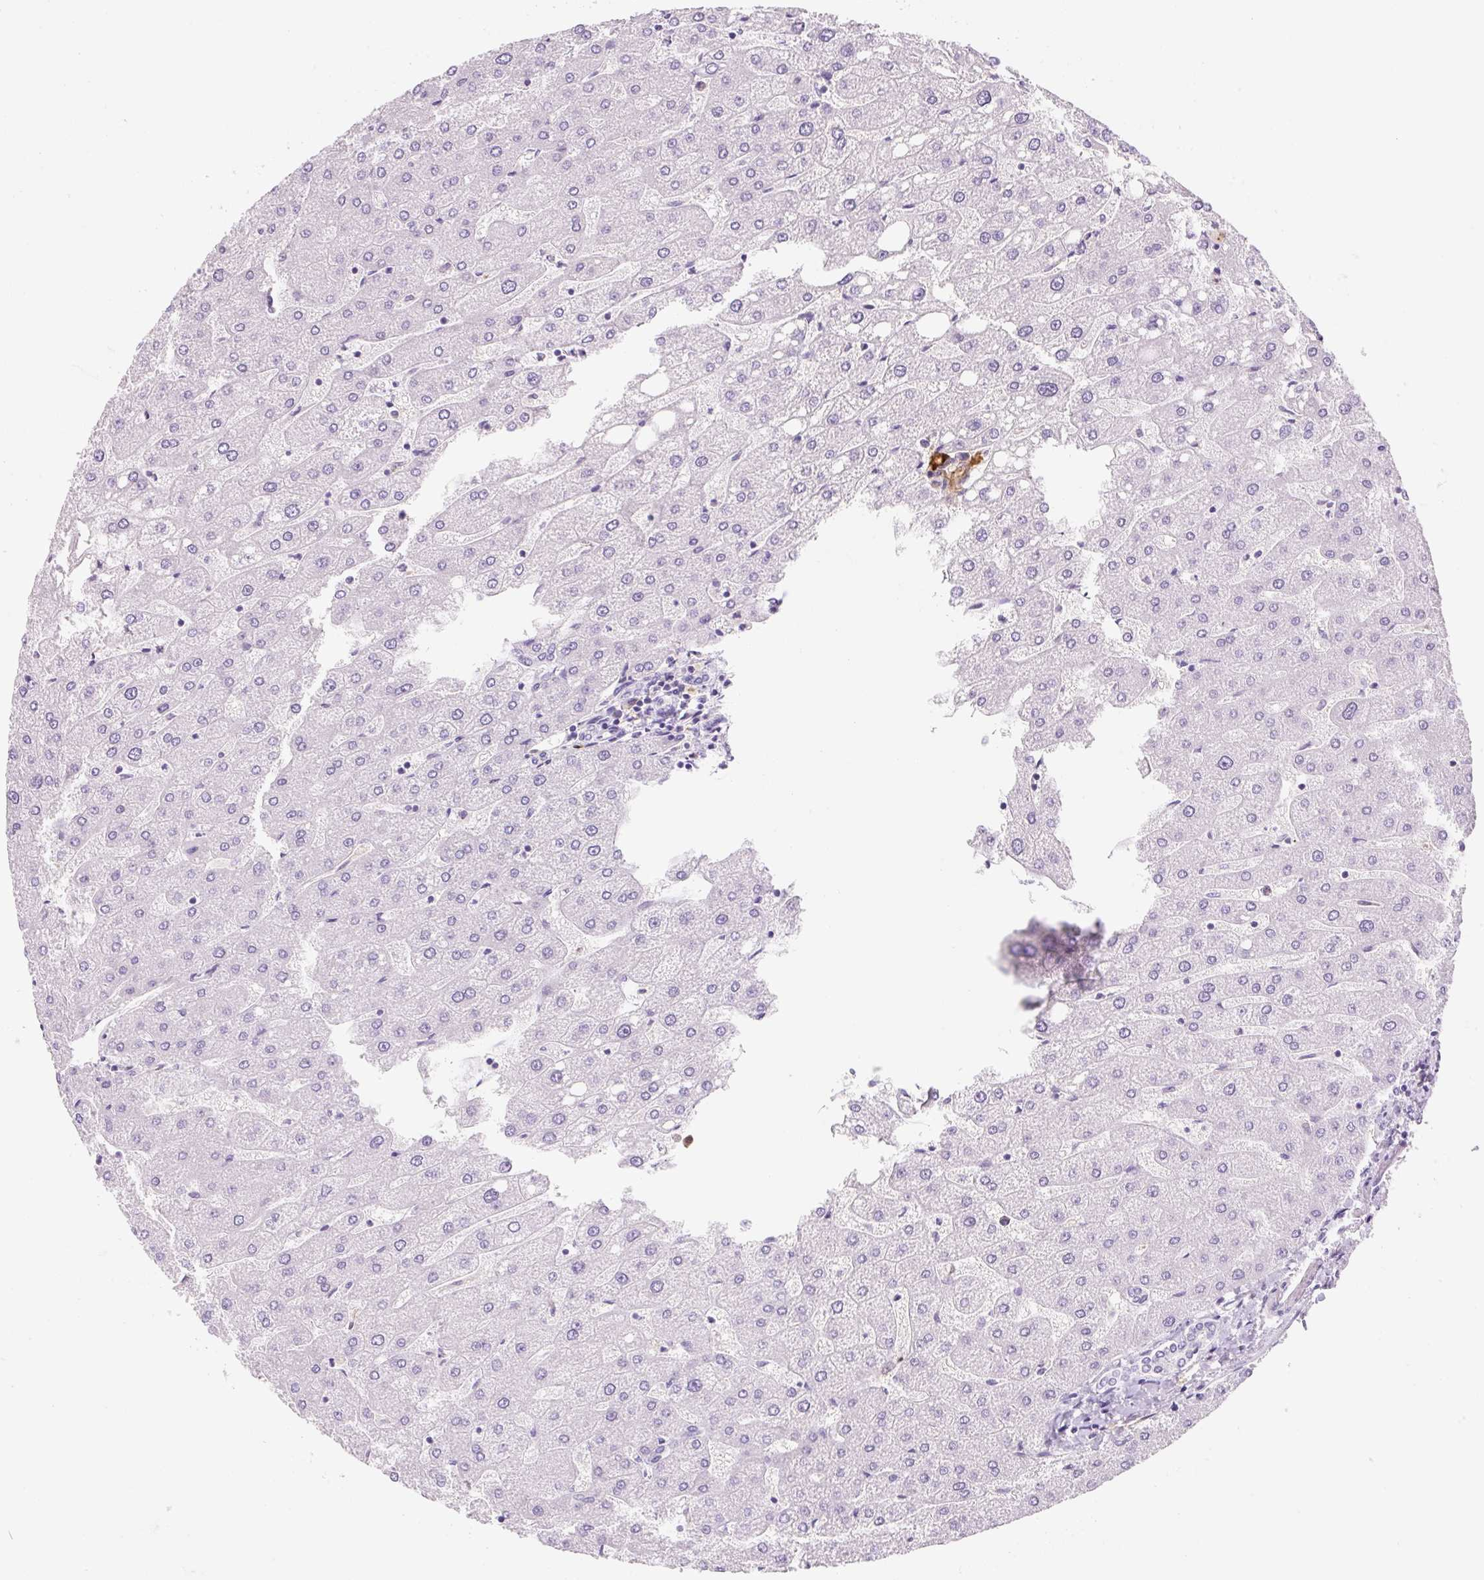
{"staining": {"intensity": "negative", "quantity": "none", "location": "none"}, "tissue": "liver", "cell_type": "Cholangiocytes", "image_type": "normal", "snomed": [{"axis": "morphology", "description": "Normal tissue, NOS"}, {"axis": "topography", "description": "Liver"}], "caption": "There is no significant expression in cholangiocytes of liver. The staining is performed using DAB (3,3'-diaminobenzidine) brown chromogen with nuclei counter-stained in using hematoxylin.", "gene": "FABP5", "patient": {"sex": "male", "age": 67}}